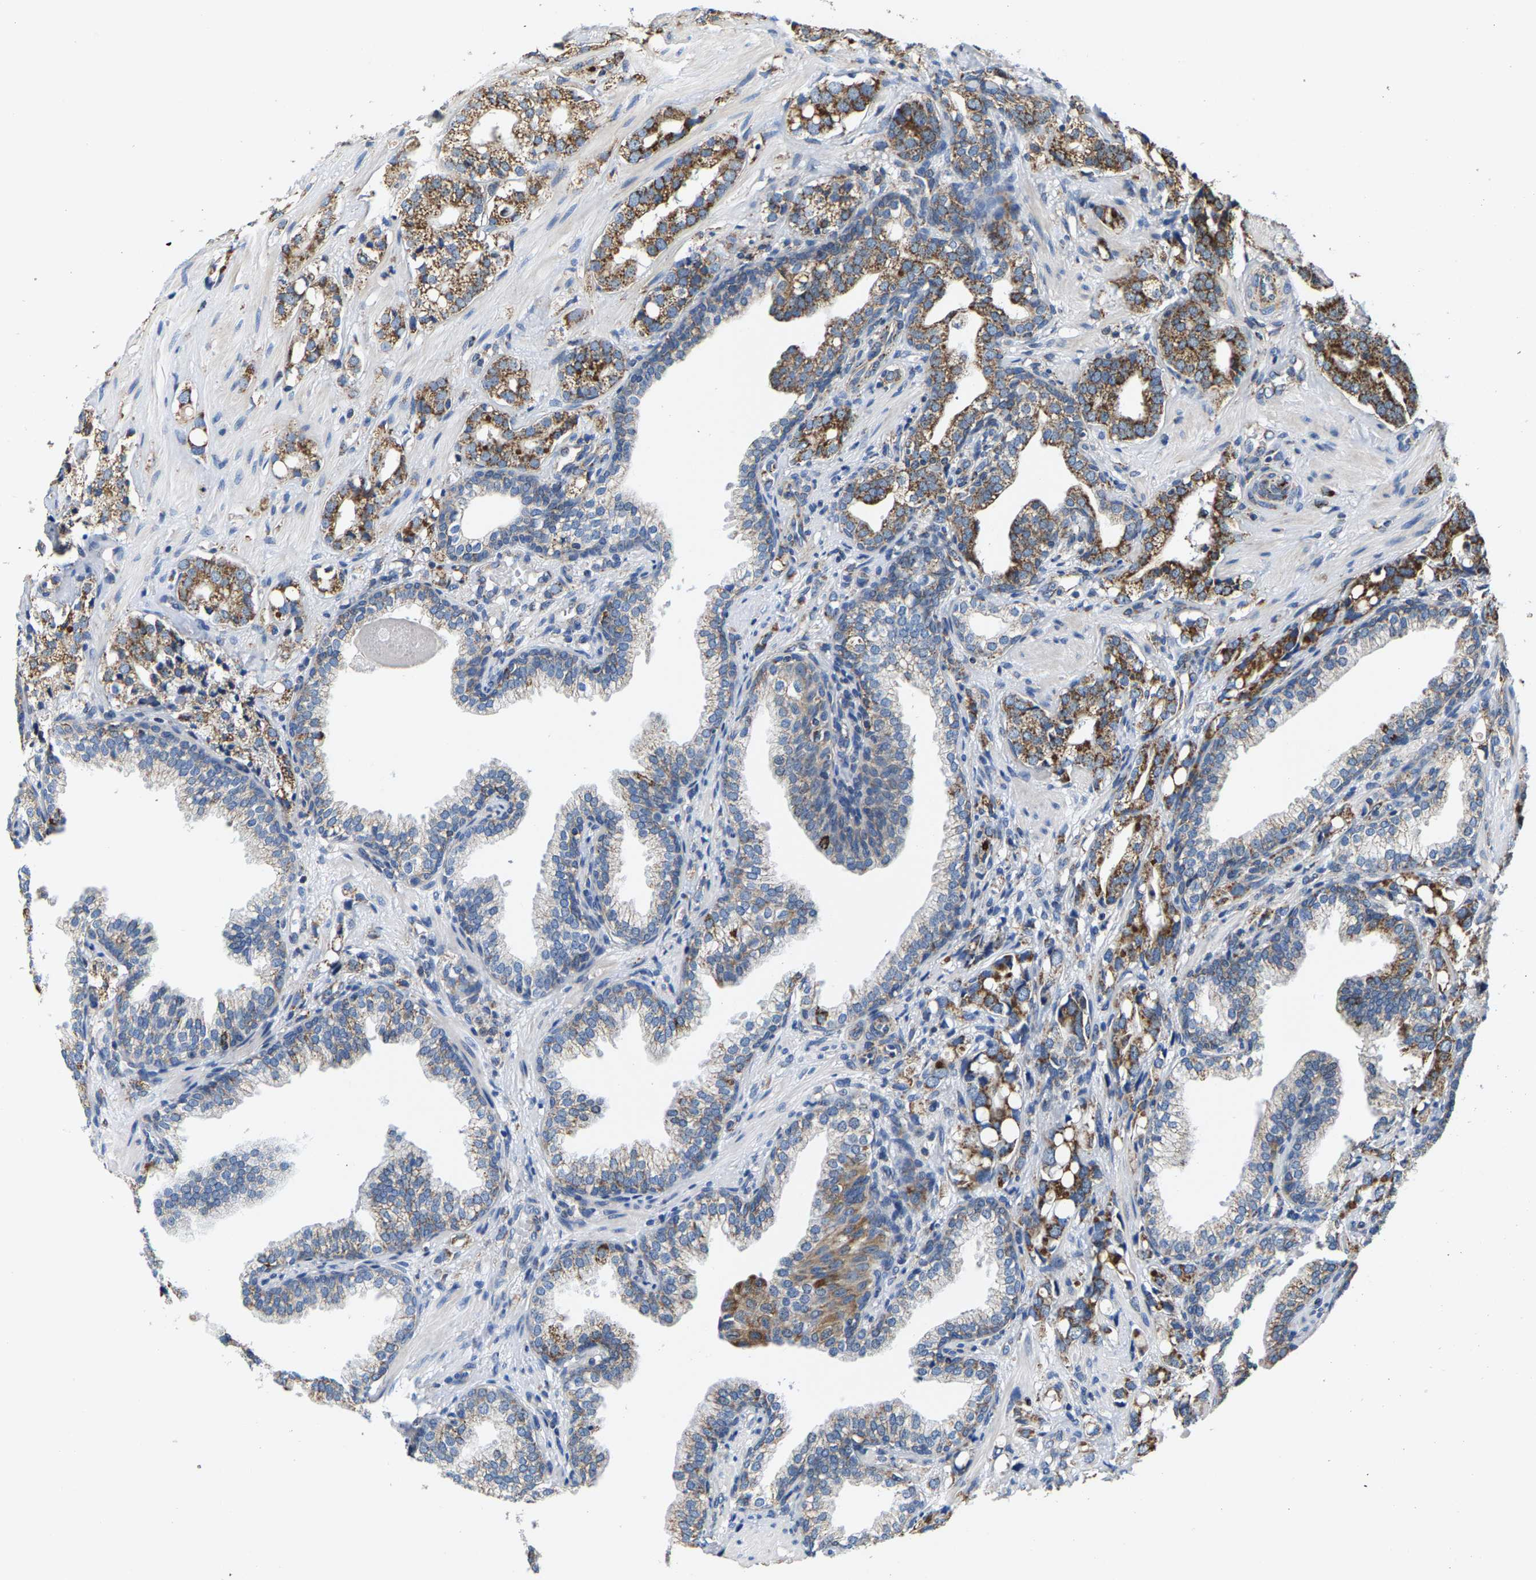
{"staining": {"intensity": "strong", "quantity": ">75%", "location": "cytoplasmic/membranous"}, "tissue": "prostate cancer", "cell_type": "Tumor cells", "image_type": "cancer", "snomed": [{"axis": "morphology", "description": "Adenocarcinoma, High grade"}, {"axis": "topography", "description": "Prostate"}], "caption": "Immunohistochemistry (DAB (3,3'-diaminobenzidine)) staining of prostate cancer (adenocarcinoma (high-grade)) shows strong cytoplasmic/membranous protein staining in about >75% of tumor cells.", "gene": "SHMT2", "patient": {"sex": "male", "age": 52}}